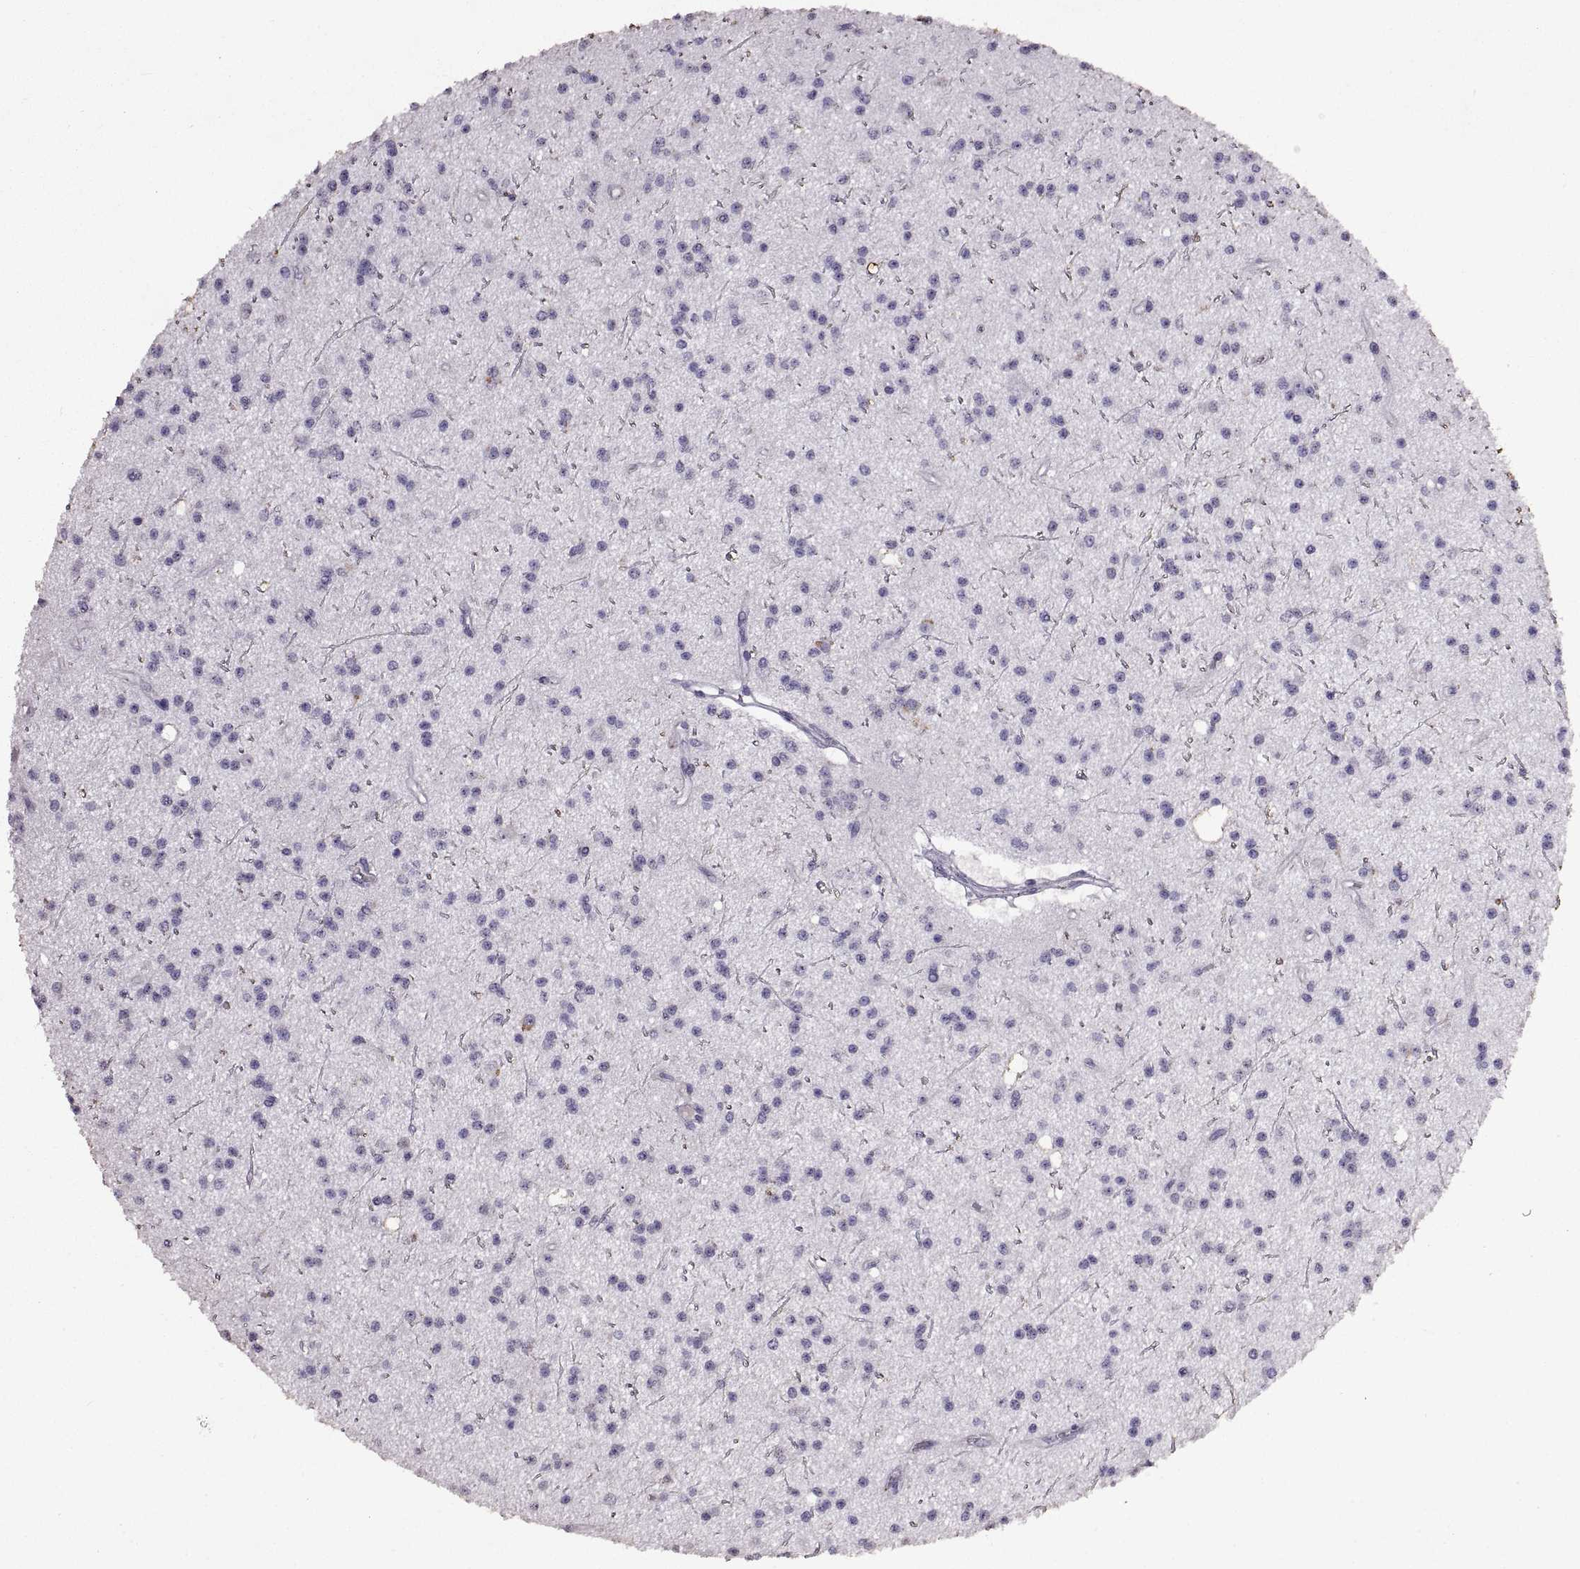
{"staining": {"intensity": "negative", "quantity": "none", "location": "none"}, "tissue": "glioma", "cell_type": "Tumor cells", "image_type": "cancer", "snomed": [{"axis": "morphology", "description": "Glioma, malignant, Low grade"}, {"axis": "topography", "description": "Brain"}], "caption": "Immunohistochemistry micrograph of neoplastic tissue: human malignant glioma (low-grade) stained with DAB (3,3'-diaminobenzidine) demonstrates no significant protein positivity in tumor cells. Nuclei are stained in blue.", "gene": "DEFB136", "patient": {"sex": "male", "age": 27}}